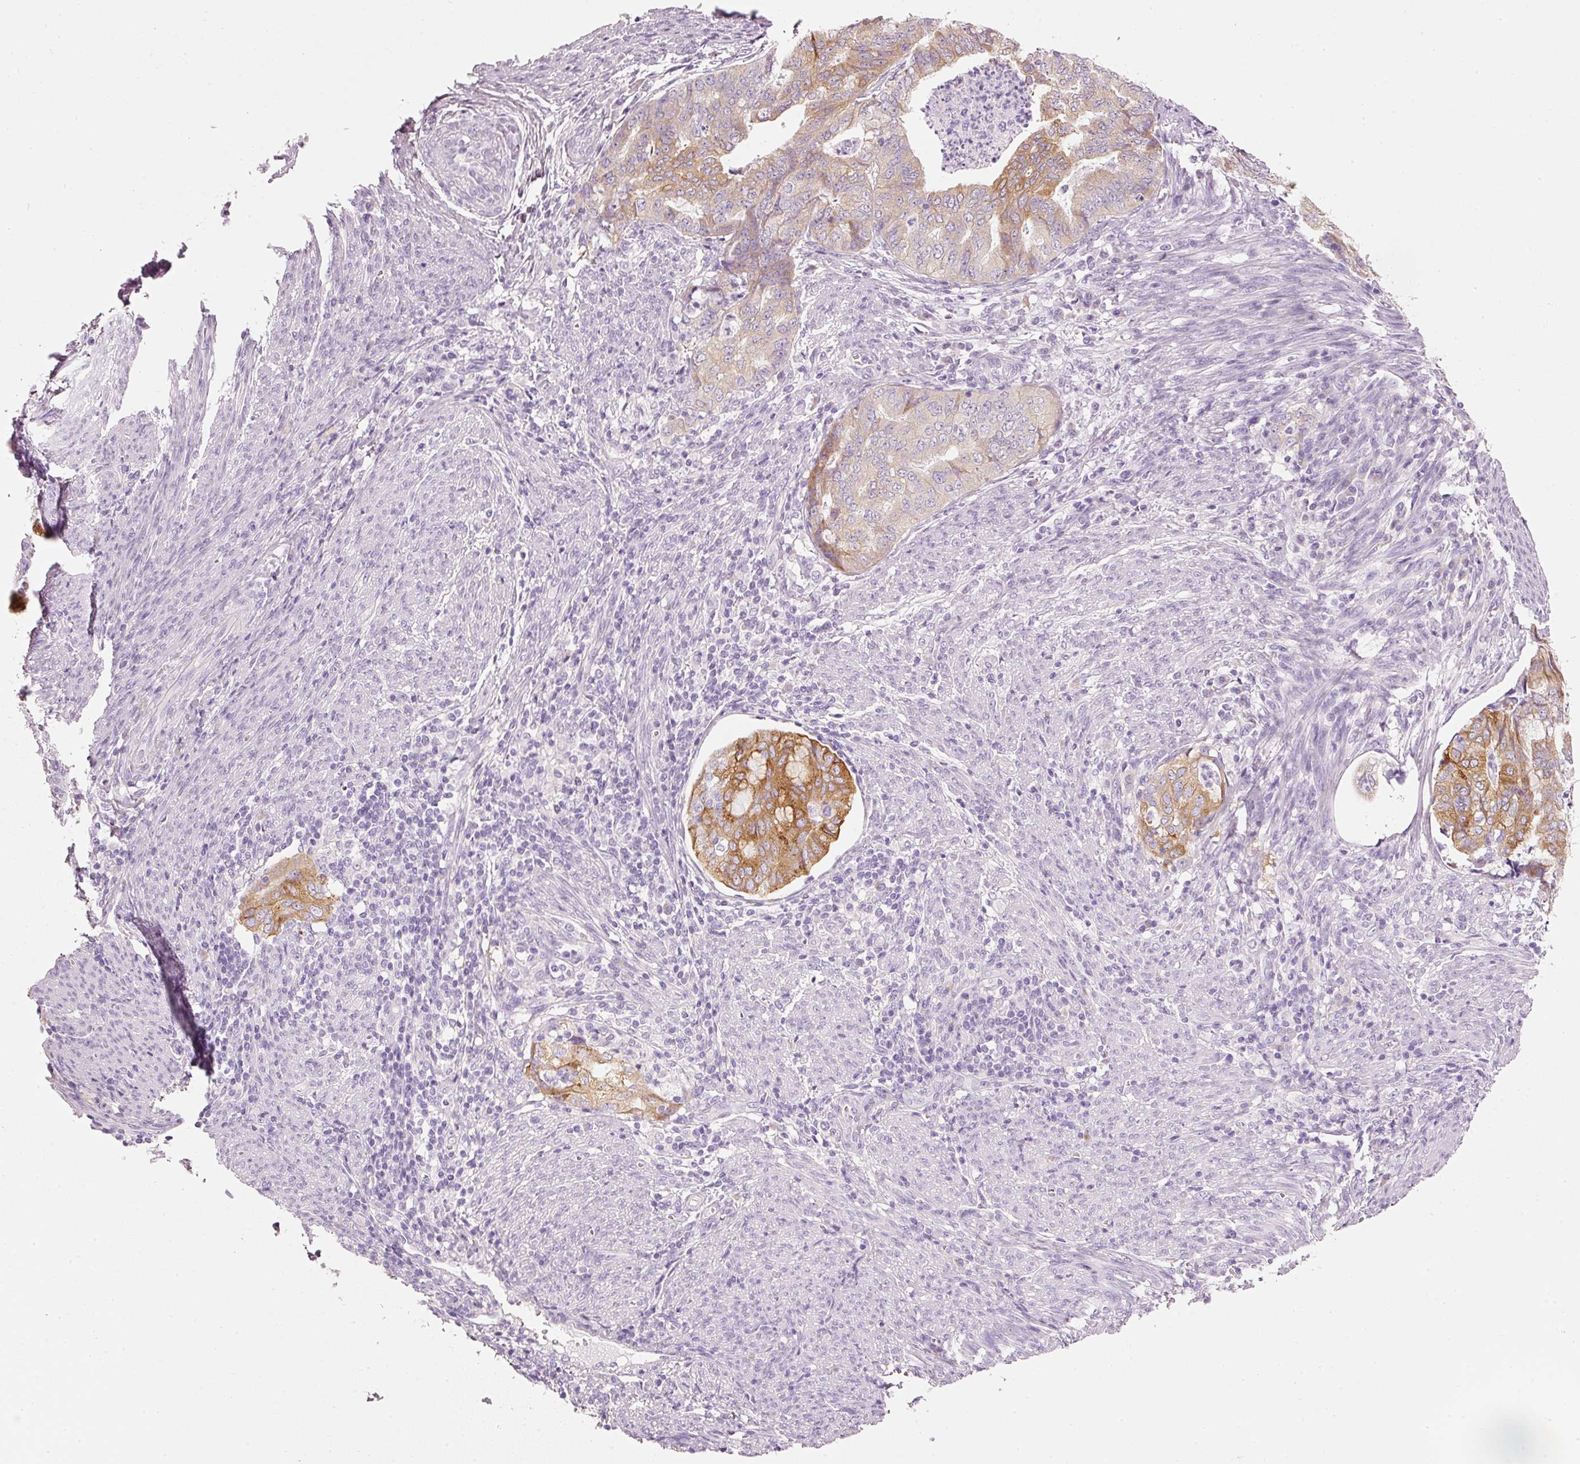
{"staining": {"intensity": "moderate", "quantity": ">75%", "location": "cytoplasmic/membranous"}, "tissue": "endometrial cancer", "cell_type": "Tumor cells", "image_type": "cancer", "snomed": [{"axis": "morphology", "description": "Adenocarcinoma, NOS"}, {"axis": "topography", "description": "Endometrium"}], "caption": "An image showing moderate cytoplasmic/membranous positivity in about >75% of tumor cells in endometrial cancer (adenocarcinoma), as visualized by brown immunohistochemical staining.", "gene": "PDXDC1", "patient": {"sex": "female", "age": 79}}